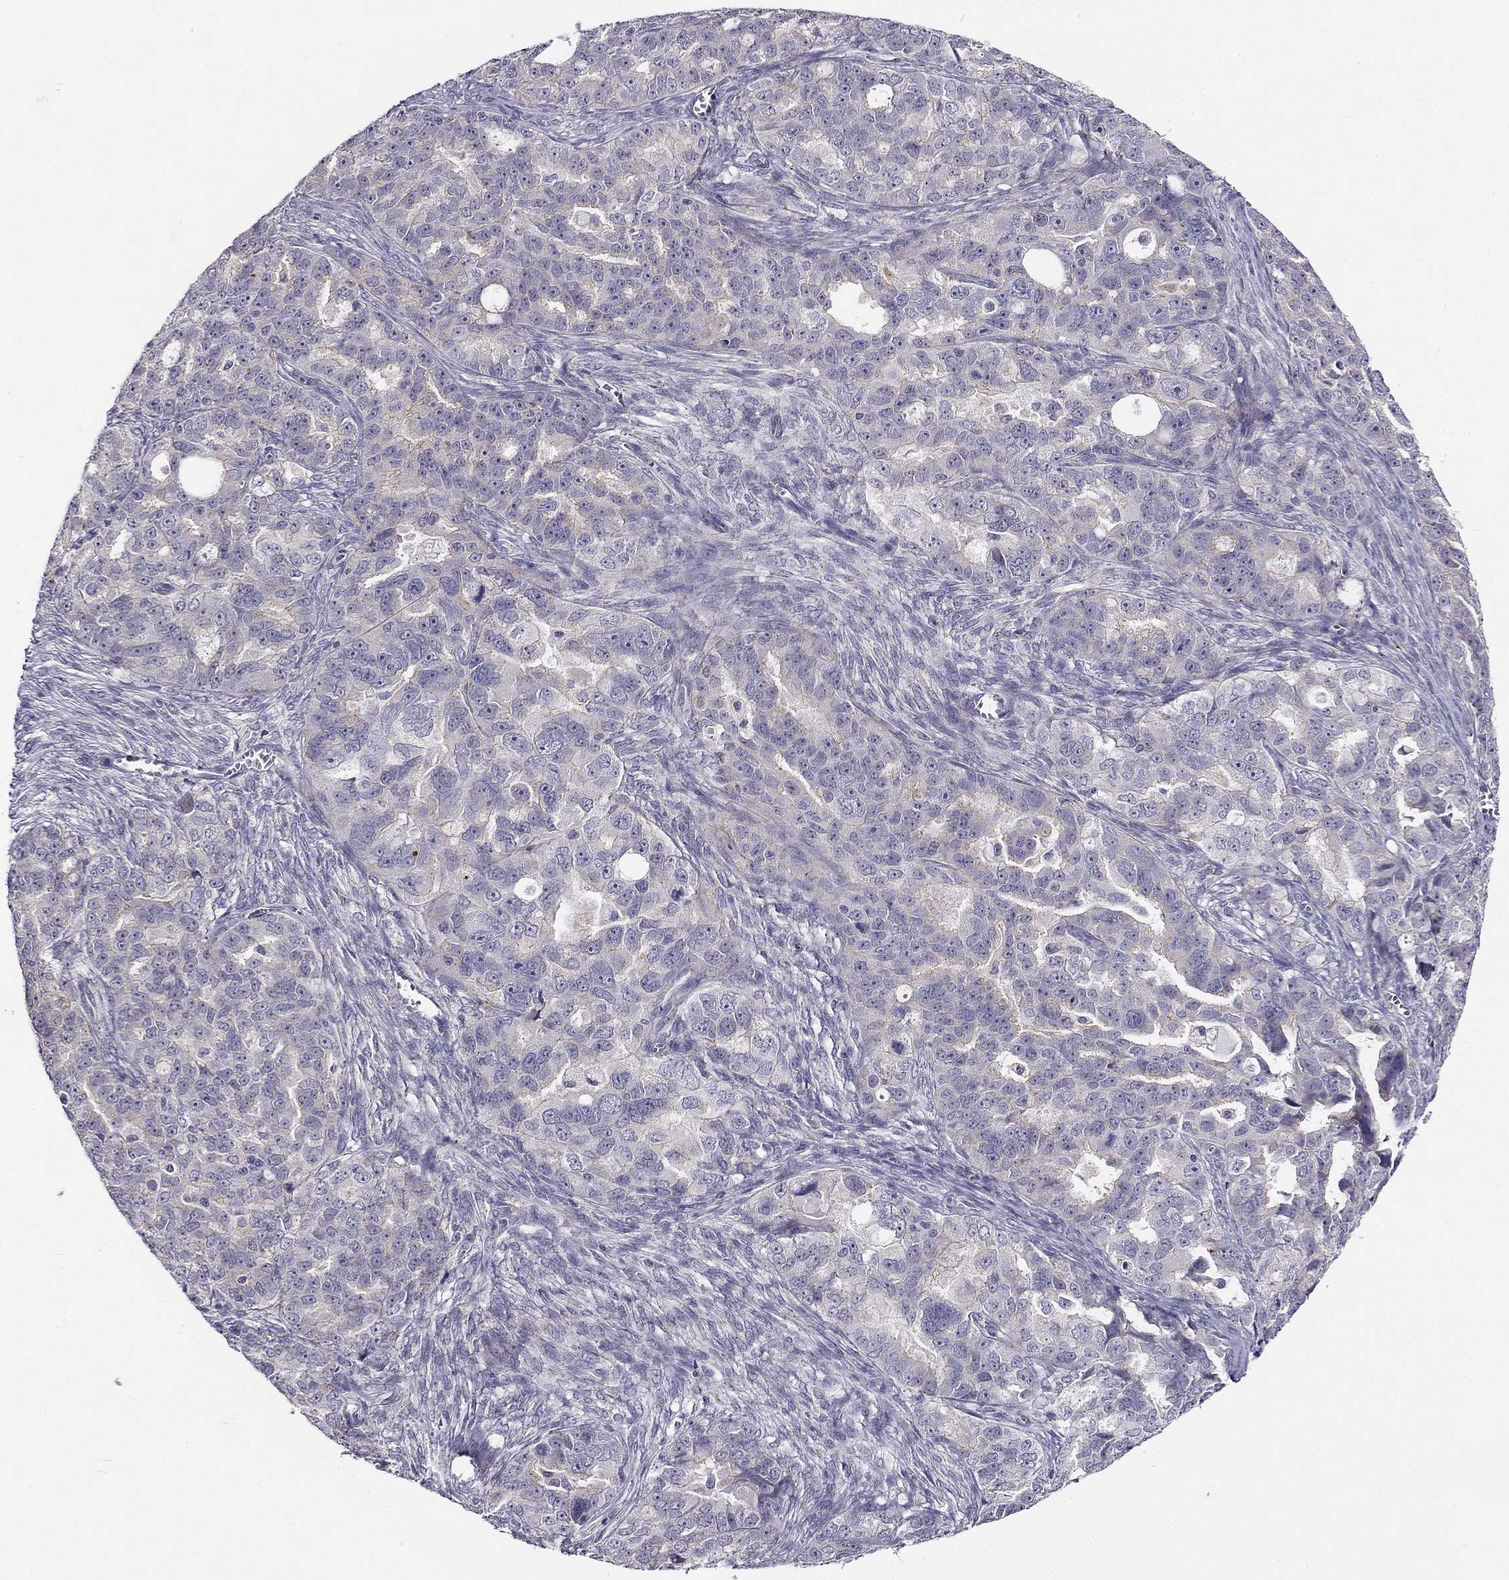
{"staining": {"intensity": "negative", "quantity": "none", "location": "none"}, "tissue": "ovarian cancer", "cell_type": "Tumor cells", "image_type": "cancer", "snomed": [{"axis": "morphology", "description": "Cystadenocarcinoma, serous, NOS"}, {"axis": "topography", "description": "Ovary"}], "caption": "The histopathology image demonstrates no staining of tumor cells in ovarian cancer.", "gene": "CNR1", "patient": {"sex": "female", "age": 51}}